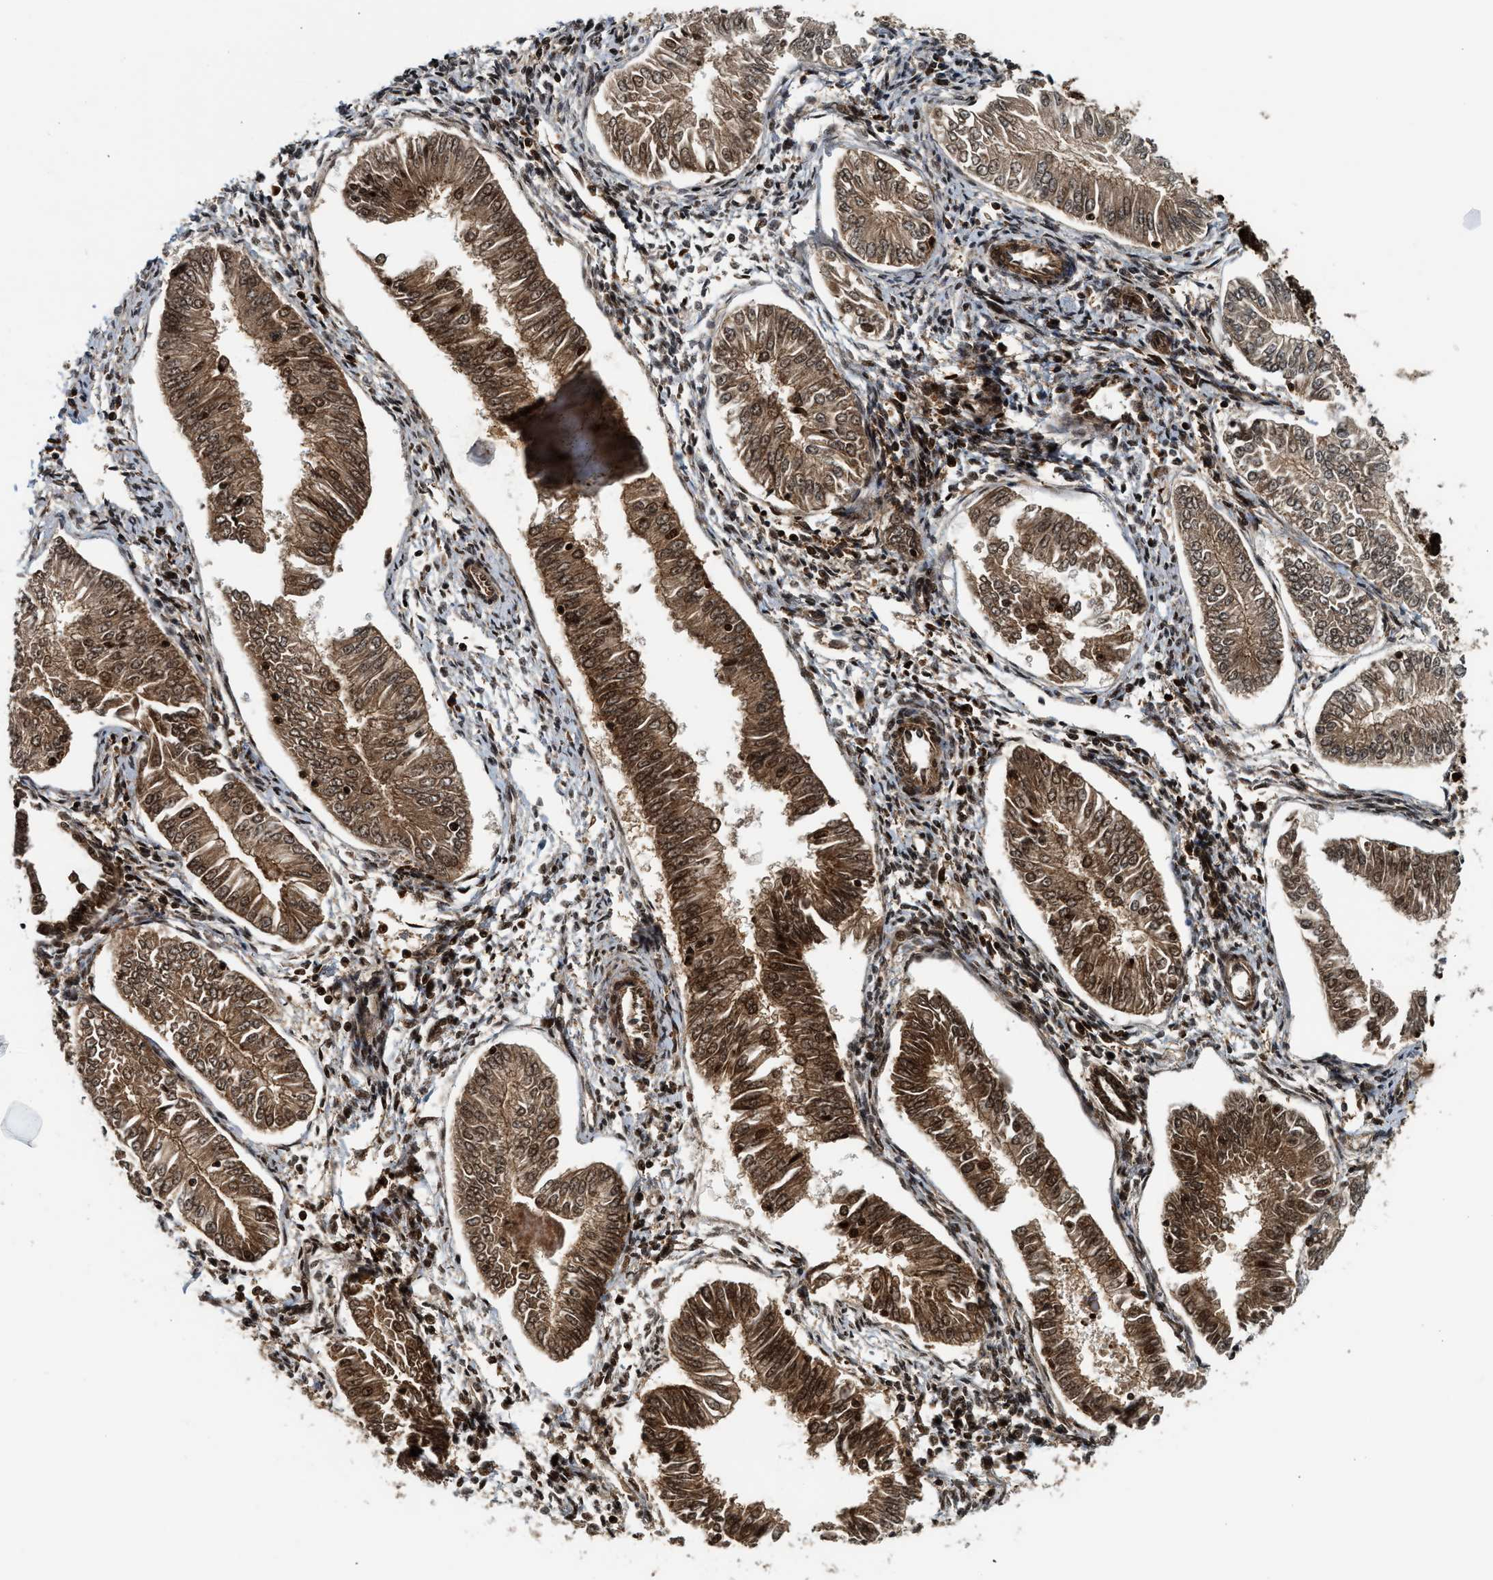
{"staining": {"intensity": "moderate", "quantity": ">75%", "location": "cytoplasmic/membranous,nuclear"}, "tissue": "endometrial cancer", "cell_type": "Tumor cells", "image_type": "cancer", "snomed": [{"axis": "morphology", "description": "Adenocarcinoma, NOS"}, {"axis": "topography", "description": "Endometrium"}], "caption": "Immunohistochemistry (IHC) of endometrial cancer (adenocarcinoma) demonstrates medium levels of moderate cytoplasmic/membranous and nuclear positivity in about >75% of tumor cells.", "gene": "MDM2", "patient": {"sex": "female", "age": 53}}